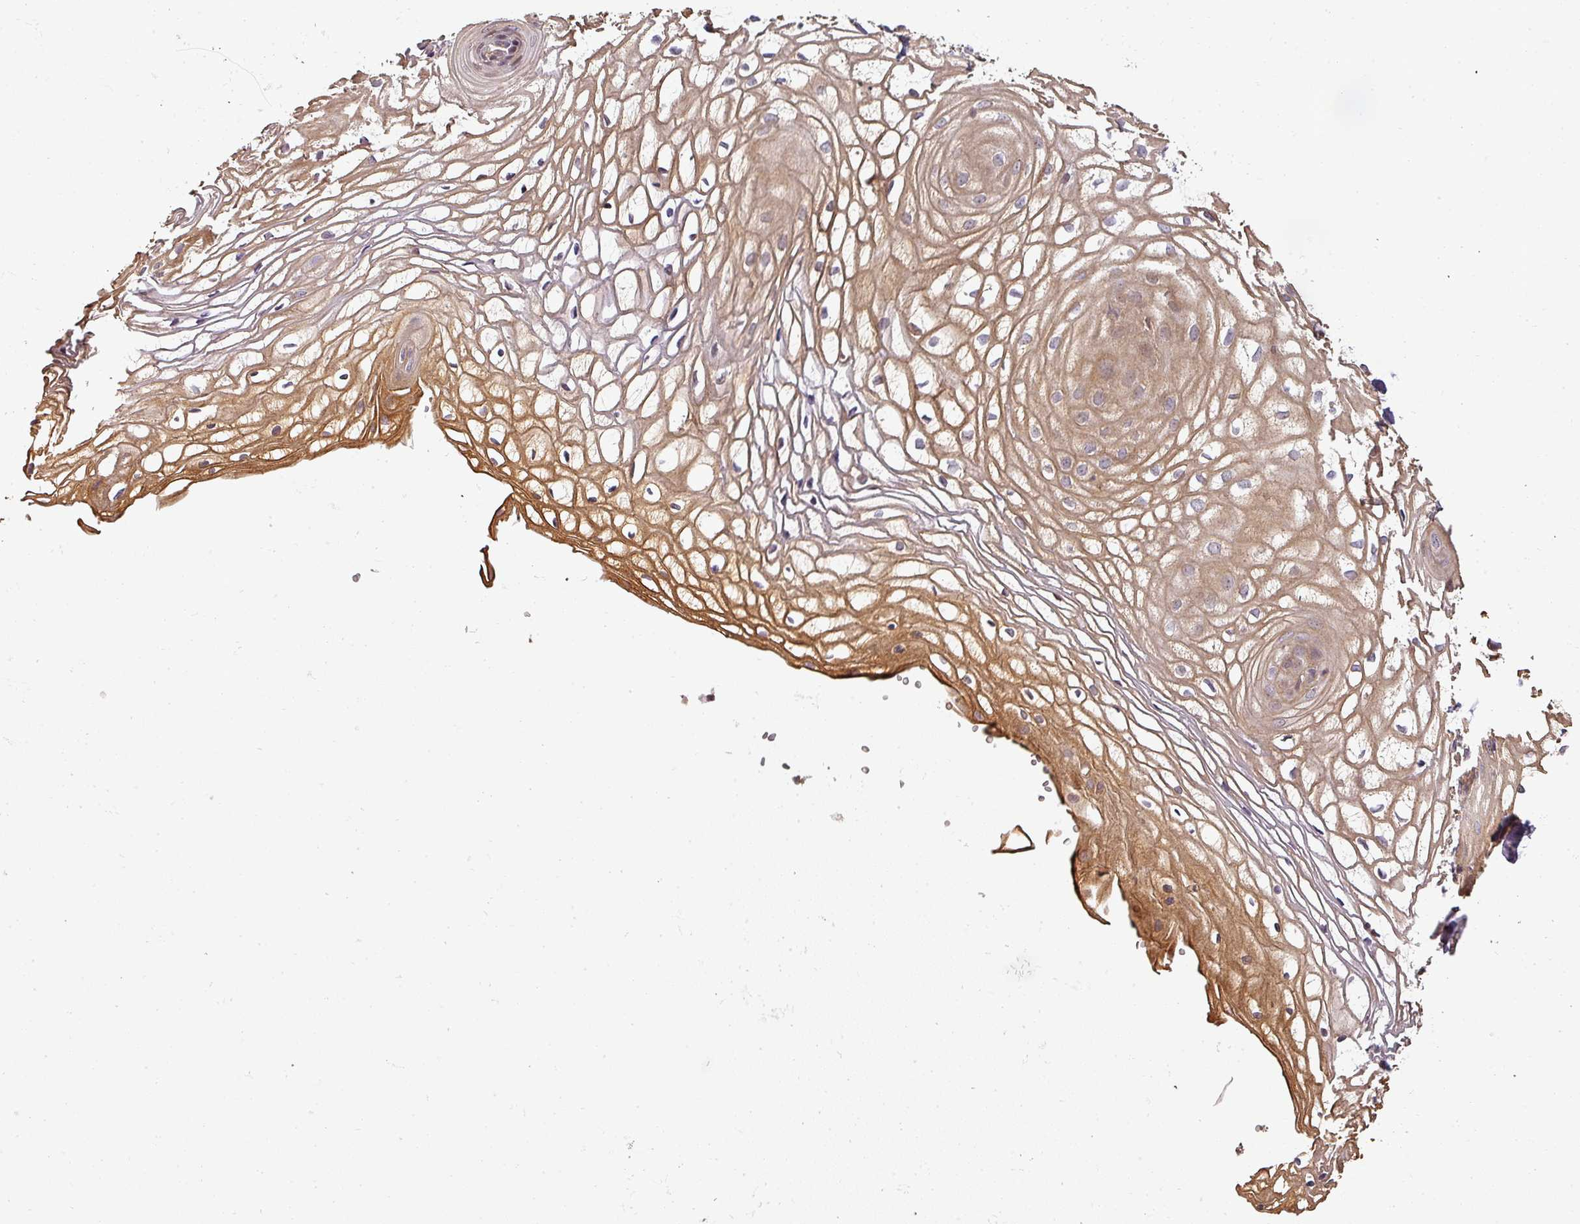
{"staining": {"intensity": "moderate", "quantity": "25%-75%", "location": "cytoplasmic/membranous"}, "tissue": "vagina", "cell_type": "Squamous epithelial cells", "image_type": "normal", "snomed": [{"axis": "morphology", "description": "Normal tissue, NOS"}, {"axis": "topography", "description": "Vagina"}], "caption": "An image showing moderate cytoplasmic/membranous staining in approximately 25%-75% of squamous epithelial cells in normal vagina, as visualized by brown immunohistochemical staining.", "gene": "BPIFB3", "patient": {"sex": "female", "age": 34}}